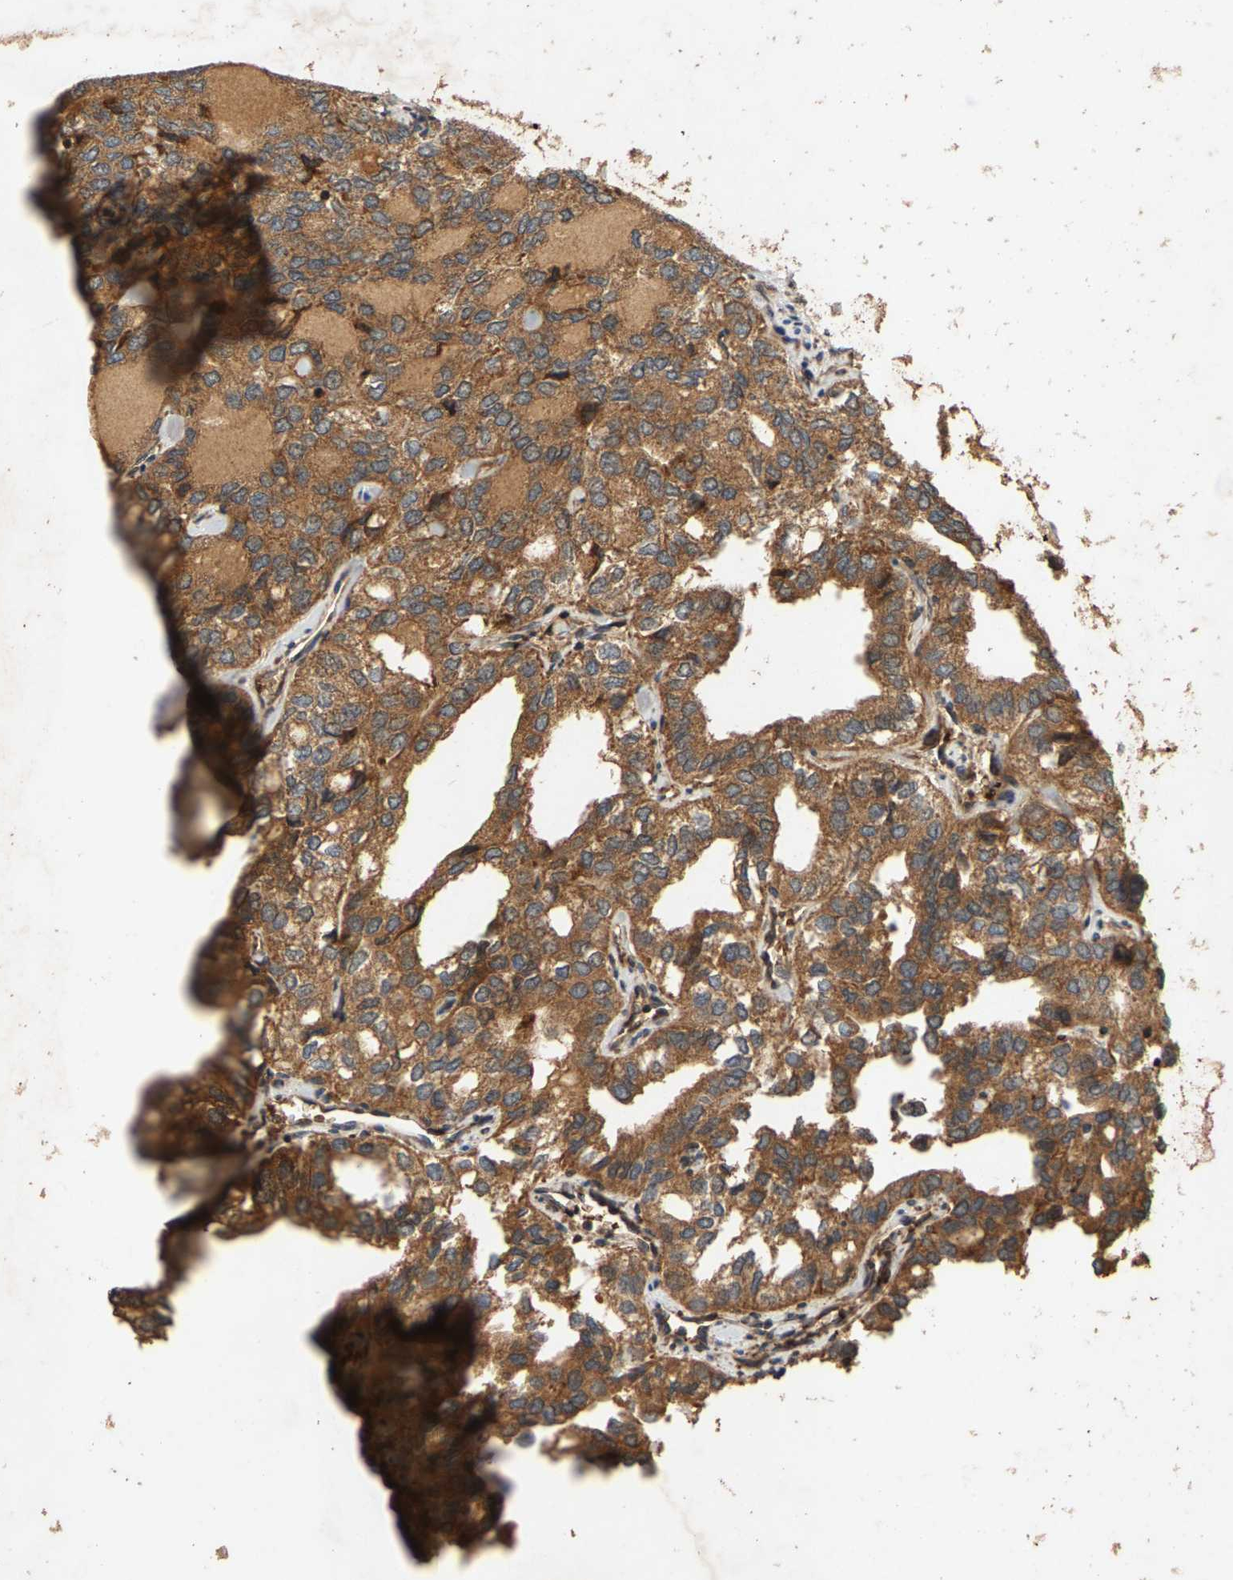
{"staining": {"intensity": "moderate", "quantity": ">75%", "location": "cytoplasmic/membranous"}, "tissue": "thyroid cancer", "cell_type": "Tumor cells", "image_type": "cancer", "snomed": [{"axis": "morphology", "description": "Follicular adenoma carcinoma, NOS"}, {"axis": "topography", "description": "Thyroid gland"}], "caption": "About >75% of tumor cells in human thyroid follicular adenoma carcinoma reveal moderate cytoplasmic/membranous protein positivity as visualized by brown immunohistochemical staining.", "gene": "CIDEC", "patient": {"sex": "male", "age": 75}}